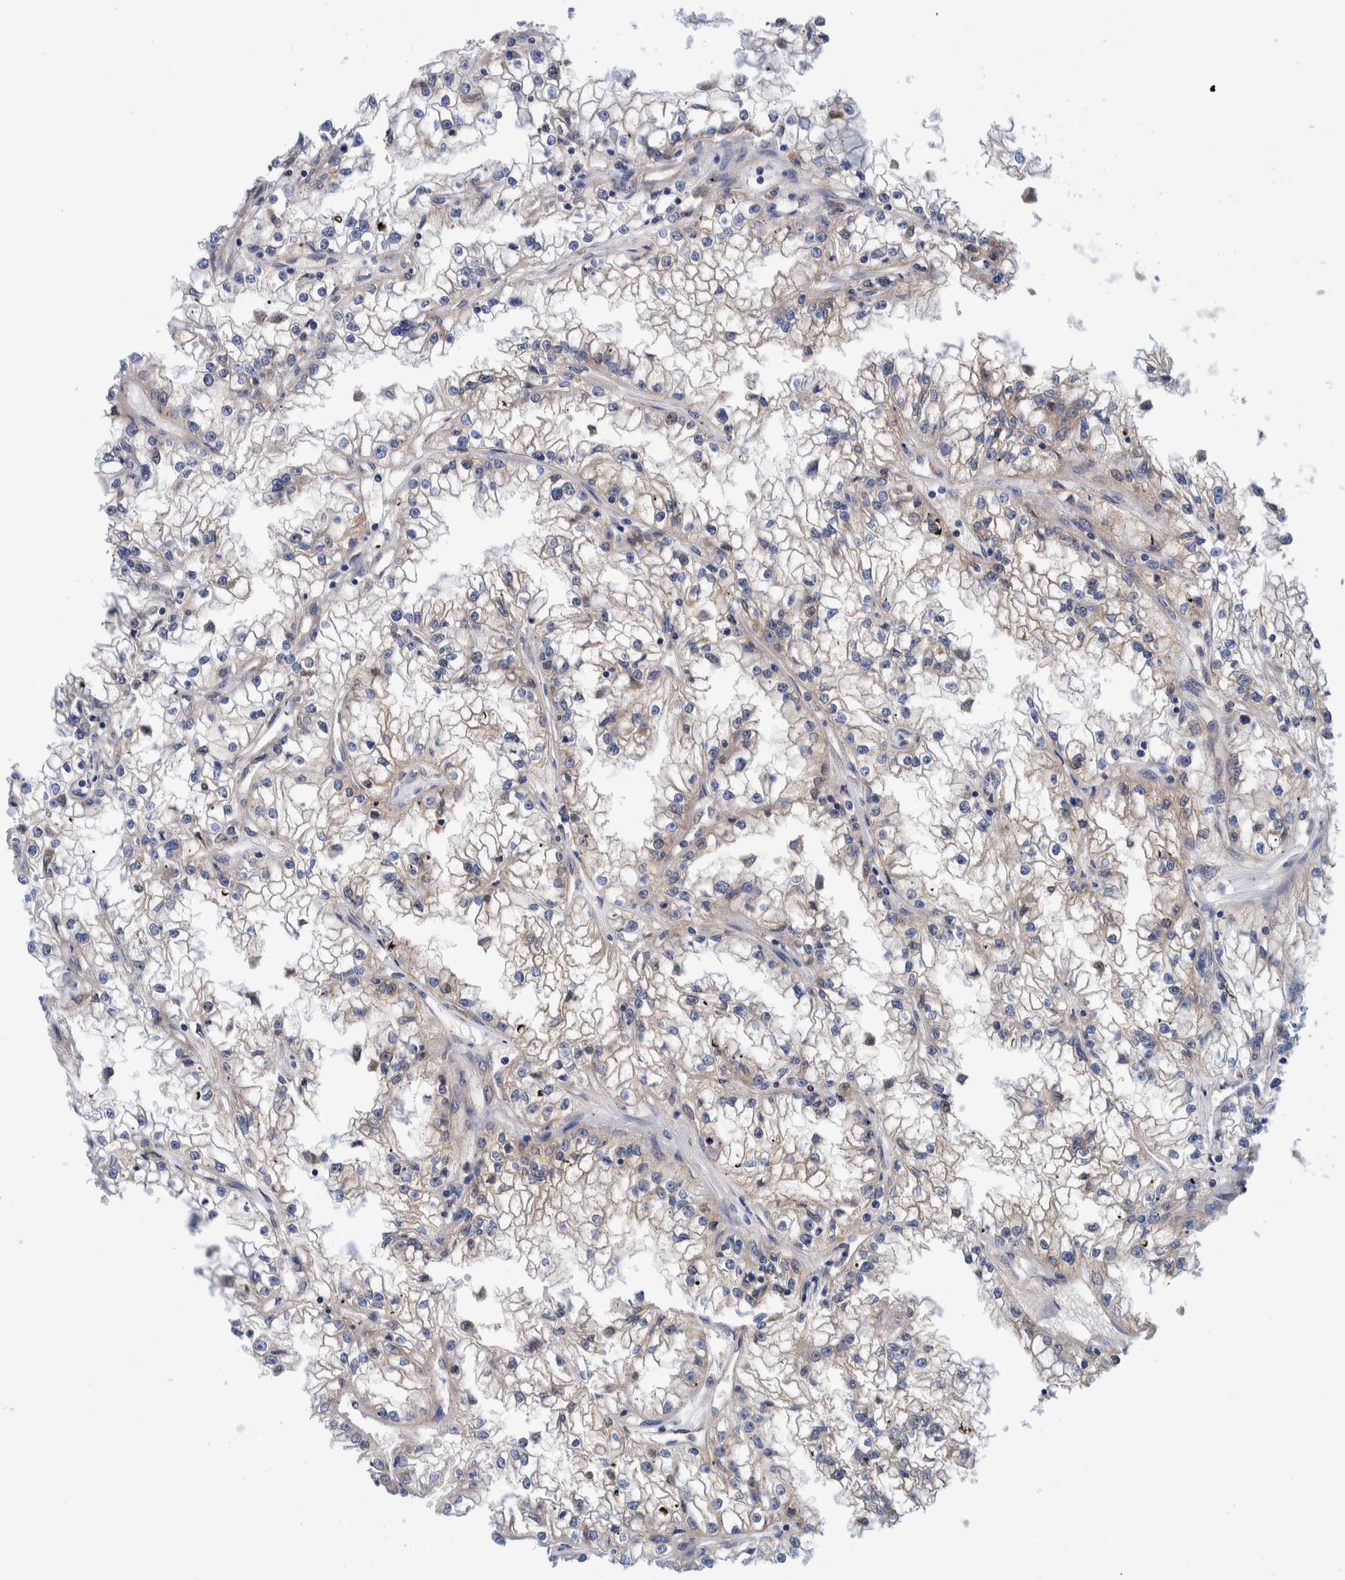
{"staining": {"intensity": "negative", "quantity": "none", "location": "none"}, "tissue": "renal cancer", "cell_type": "Tumor cells", "image_type": "cancer", "snomed": [{"axis": "morphology", "description": "Adenocarcinoma, NOS"}, {"axis": "topography", "description": "Kidney"}], "caption": "An immunohistochemistry photomicrograph of renal adenocarcinoma is shown. There is no staining in tumor cells of renal adenocarcinoma.", "gene": "PFAS", "patient": {"sex": "male", "age": 56}}